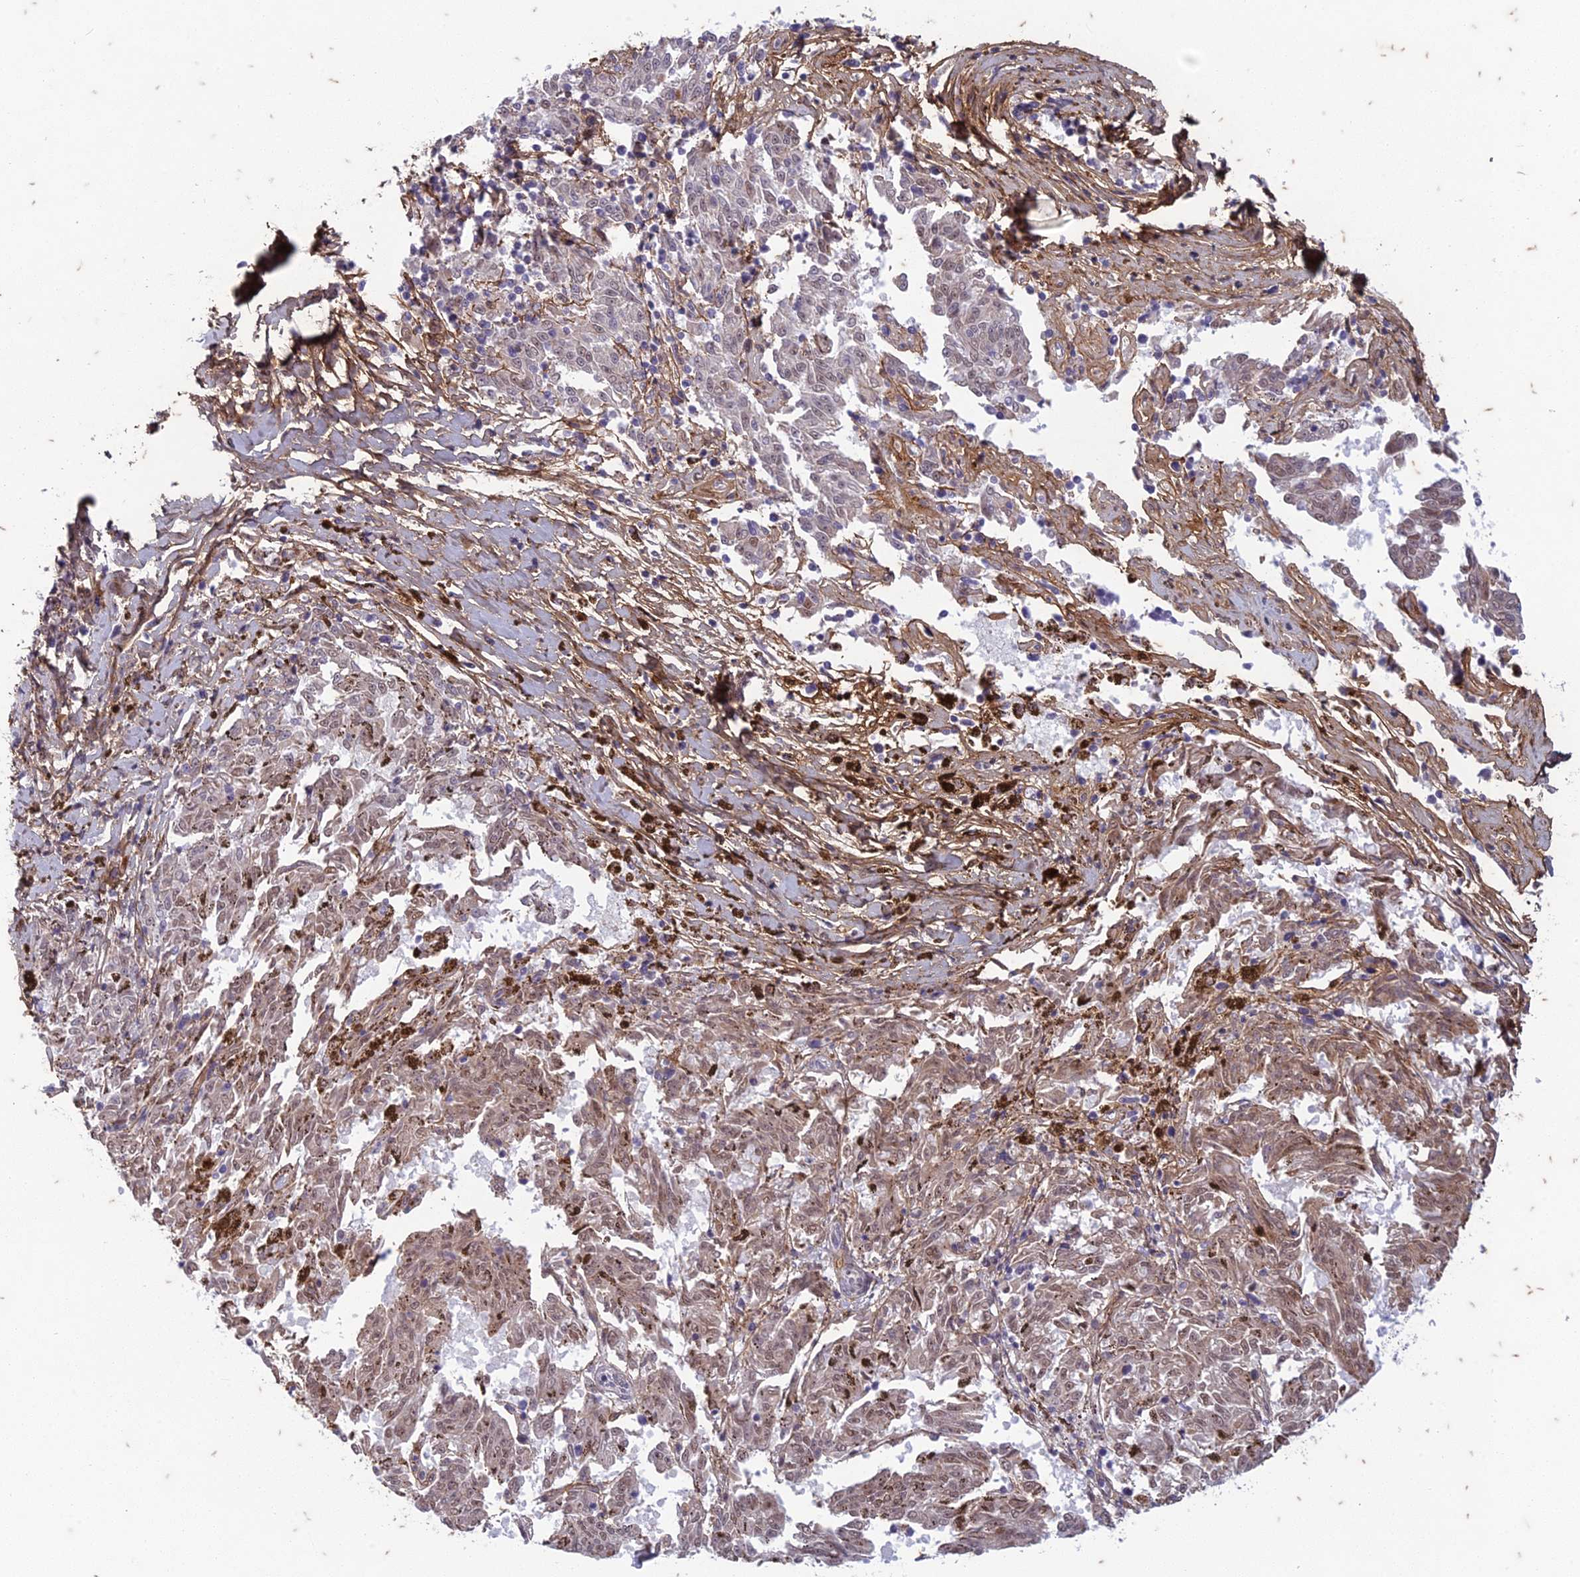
{"staining": {"intensity": "weak", "quantity": "25%-75%", "location": "nuclear"}, "tissue": "melanoma", "cell_type": "Tumor cells", "image_type": "cancer", "snomed": [{"axis": "morphology", "description": "Malignant melanoma, NOS"}, {"axis": "topography", "description": "Skin"}], "caption": "Immunohistochemical staining of melanoma displays low levels of weak nuclear protein staining in about 25%-75% of tumor cells.", "gene": "PABPN1L", "patient": {"sex": "female", "age": 72}}